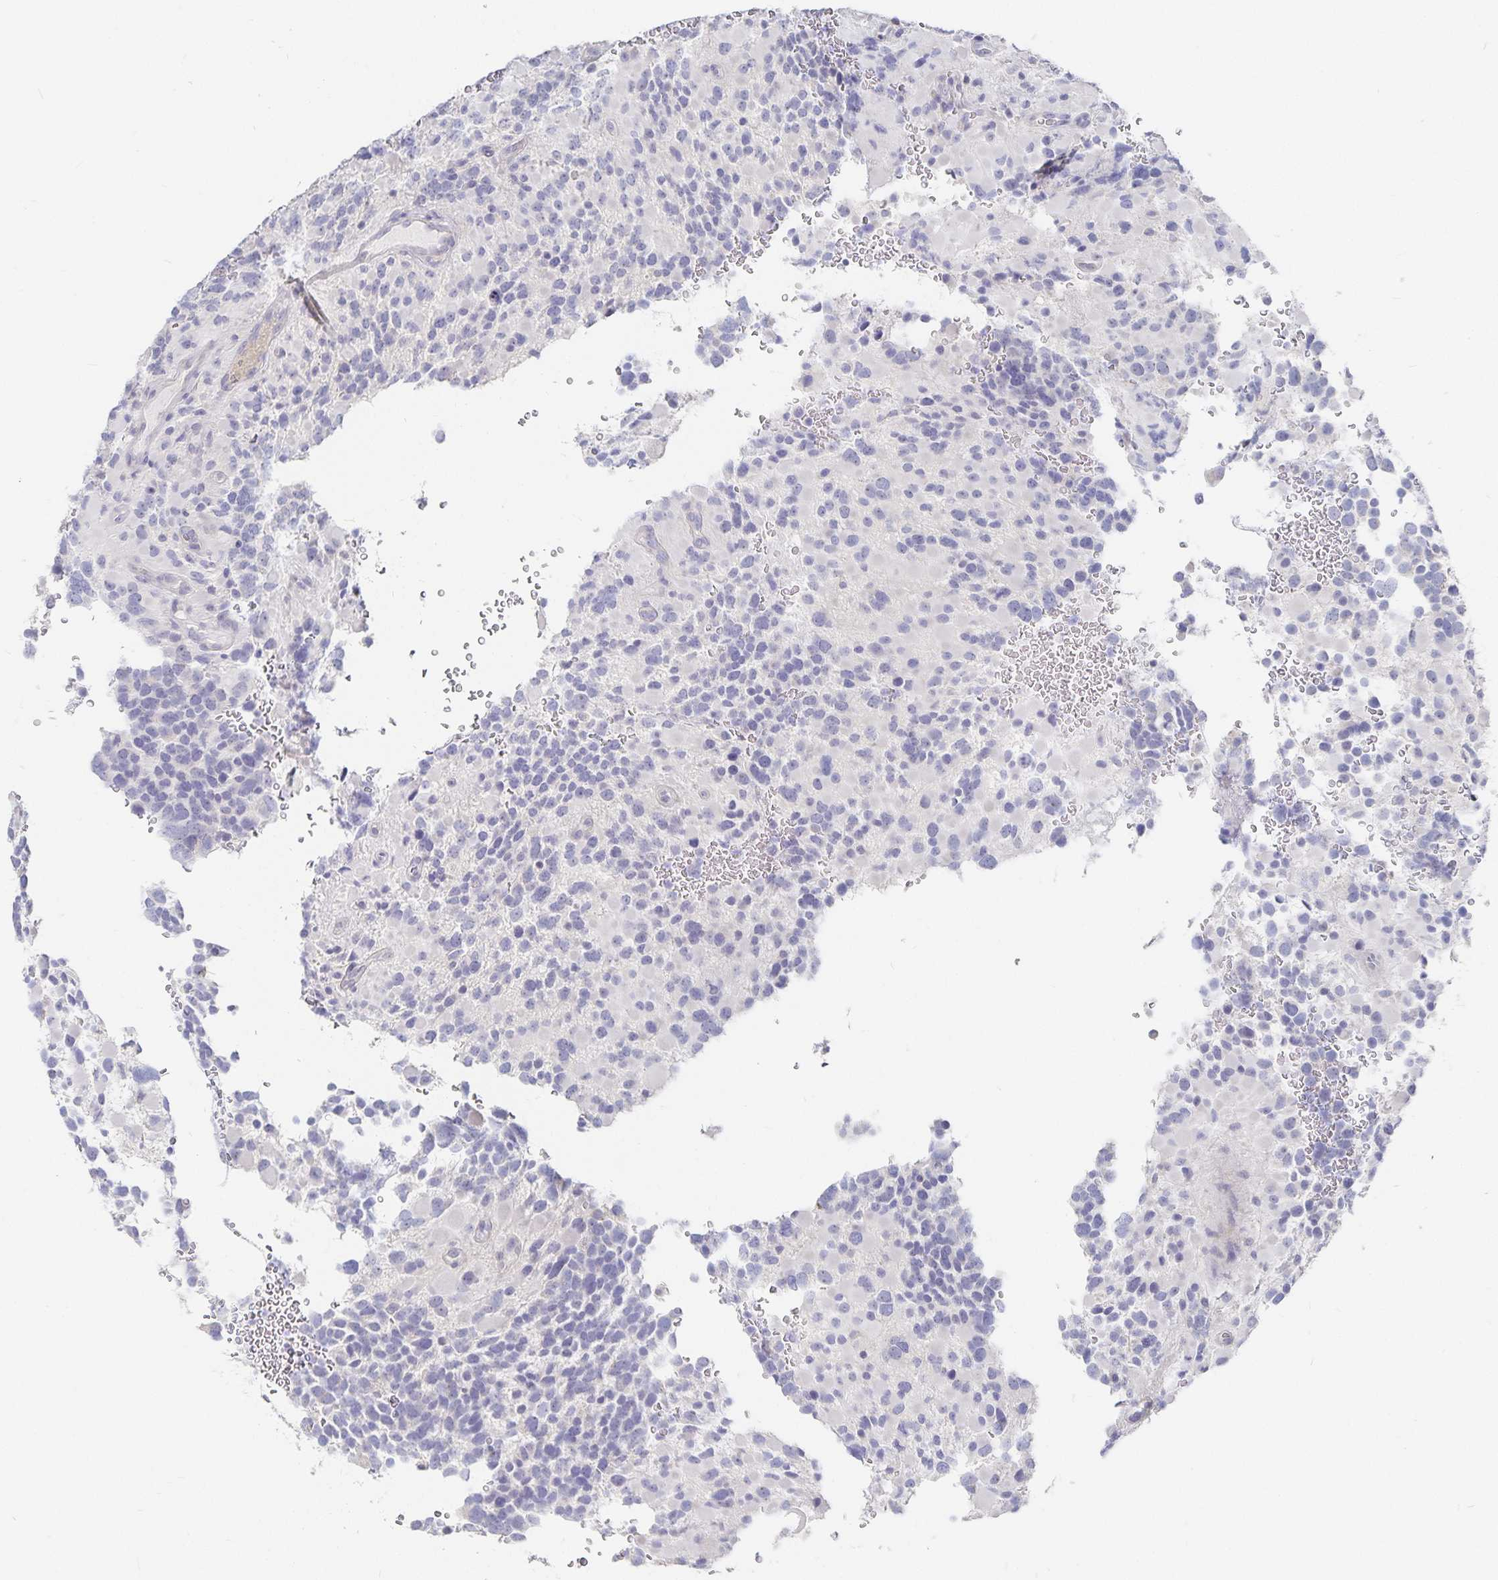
{"staining": {"intensity": "negative", "quantity": "none", "location": "none"}, "tissue": "glioma", "cell_type": "Tumor cells", "image_type": "cancer", "snomed": [{"axis": "morphology", "description": "Glioma, malignant, High grade"}, {"axis": "topography", "description": "Brain"}], "caption": "Histopathology image shows no protein staining in tumor cells of glioma tissue.", "gene": "DNAH9", "patient": {"sex": "female", "age": 40}}